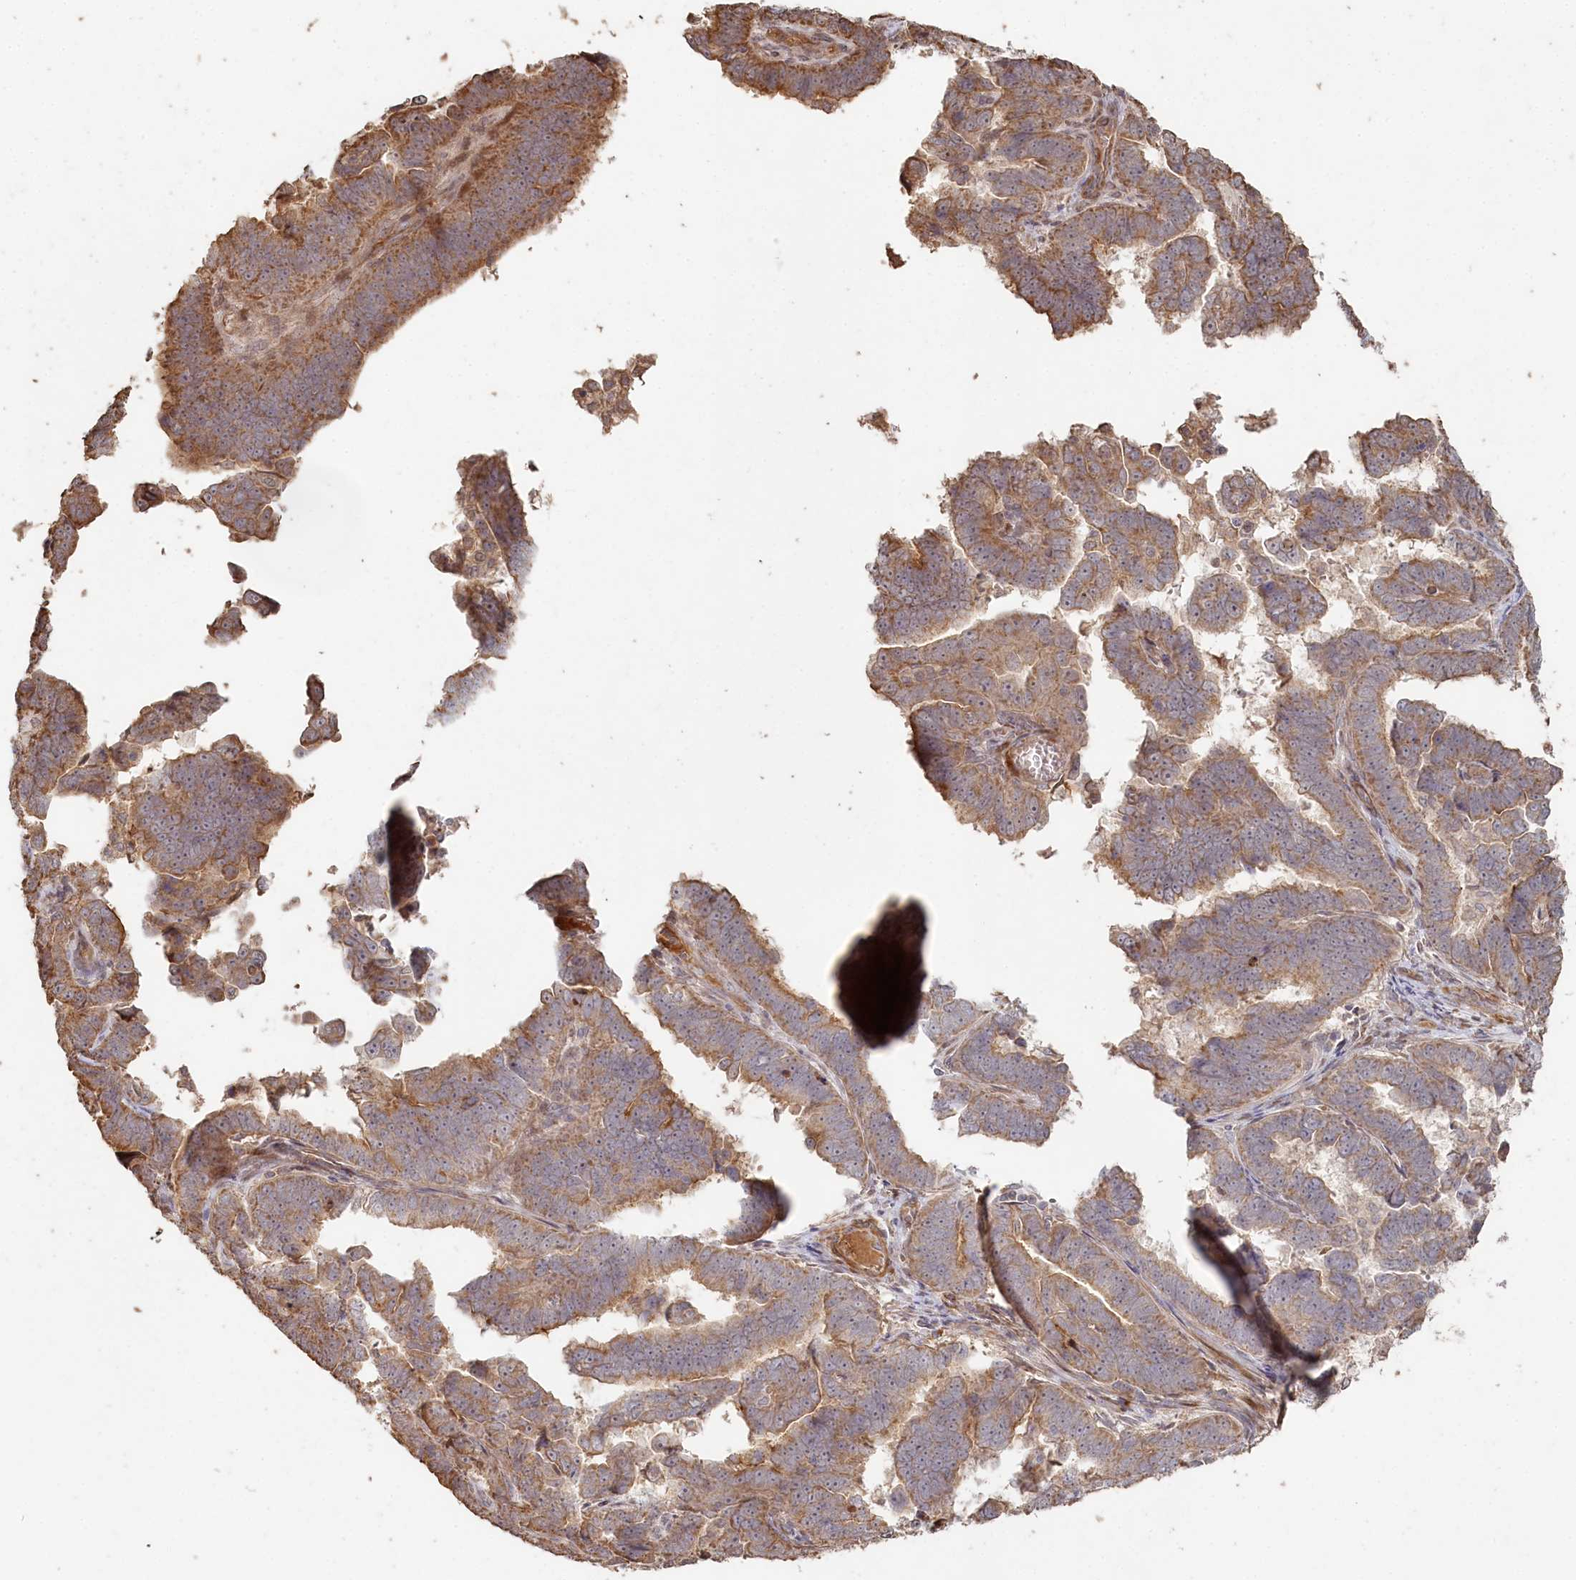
{"staining": {"intensity": "moderate", "quantity": ">75%", "location": "cytoplasmic/membranous"}, "tissue": "endometrial cancer", "cell_type": "Tumor cells", "image_type": "cancer", "snomed": [{"axis": "morphology", "description": "Adenocarcinoma, NOS"}, {"axis": "topography", "description": "Endometrium"}], "caption": "A photomicrograph of human endometrial cancer stained for a protein shows moderate cytoplasmic/membranous brown staining in tumor cells.", "gene": "HAL", "patient": {"sex": "female", "age": 75}}